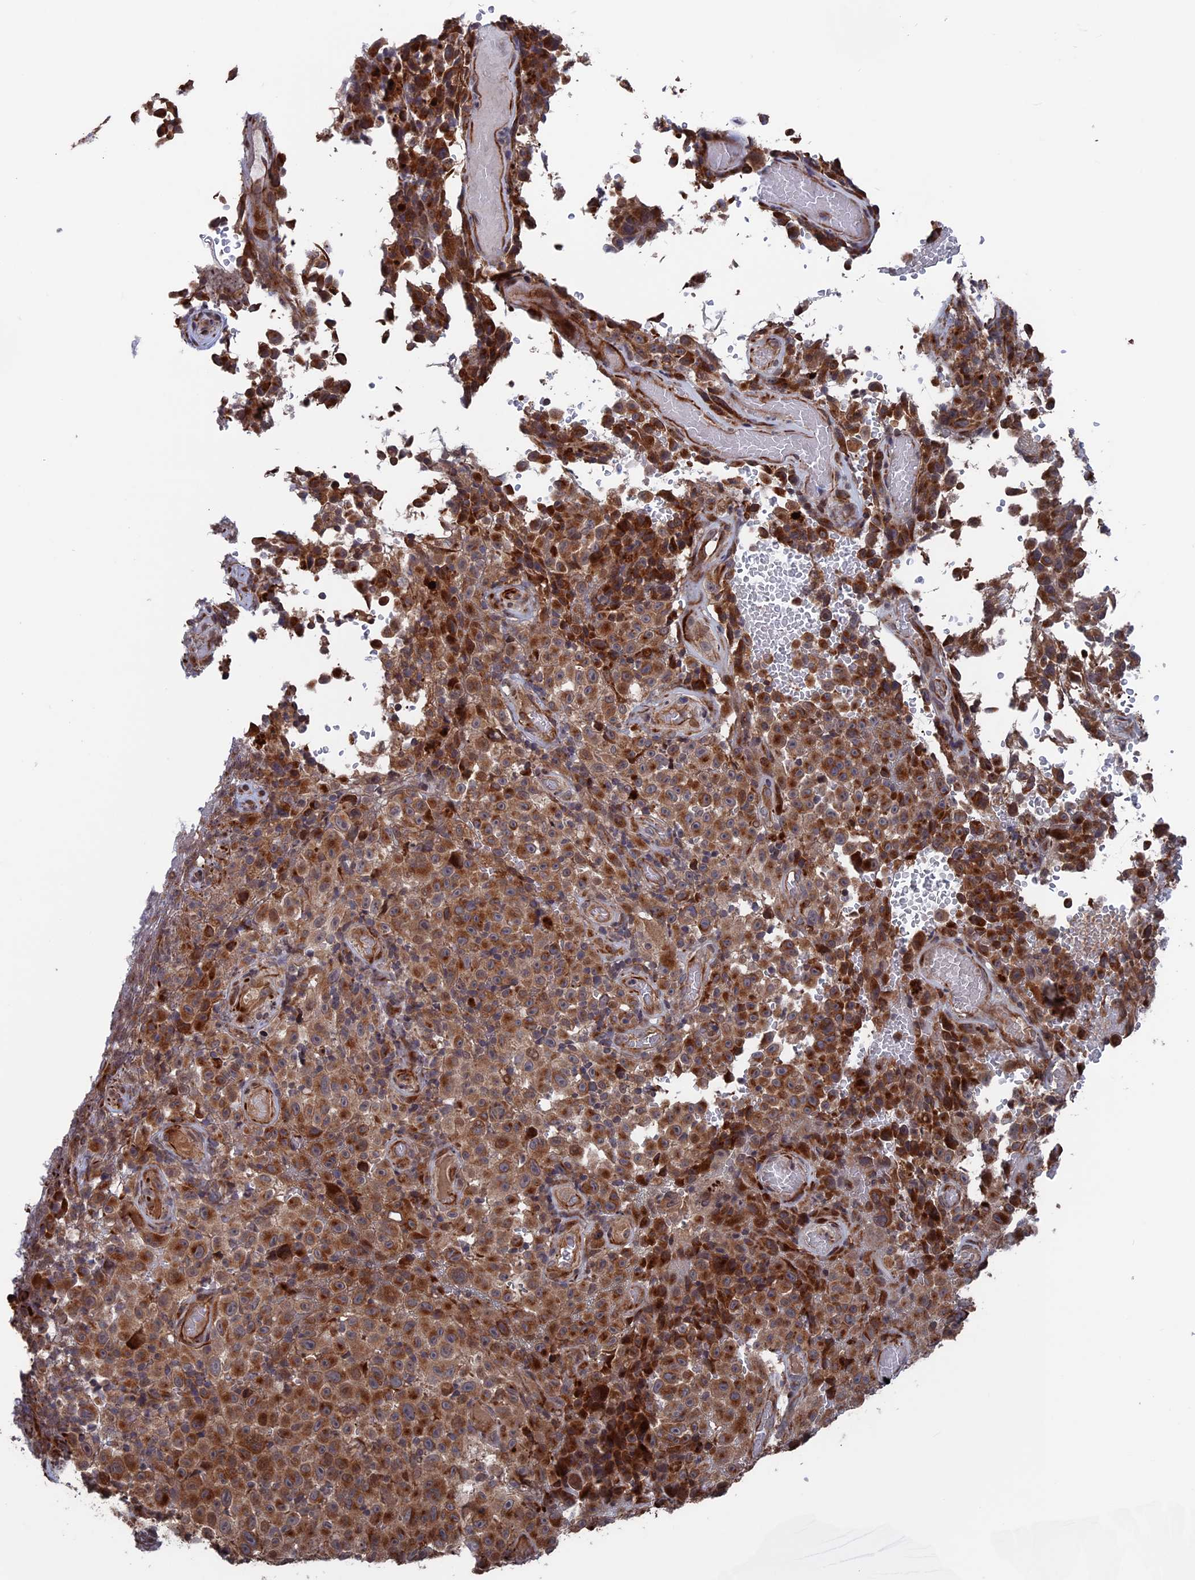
{"staining": {"intensity": "moderate", "quantity": ">75%", "location": "cytoplasmic/membranous"}, "tissue": "melanoma", "cell_type": "Tumor cells", "image_type": "cancer", "snomed": [{"axis": "morphology", "description": "Malignant melanoma, NOS"}, {"axis": "topography", "description": "Skin"}], "caption": "An image showing moderate cytoplasmic/membranous expression in approximately >75% of tumor cells in malignant melanoma, as visualized by brown immunohistochemical staining.", "gene": "PLA2G15", "patient": {"sex": "female", "age": 82}}